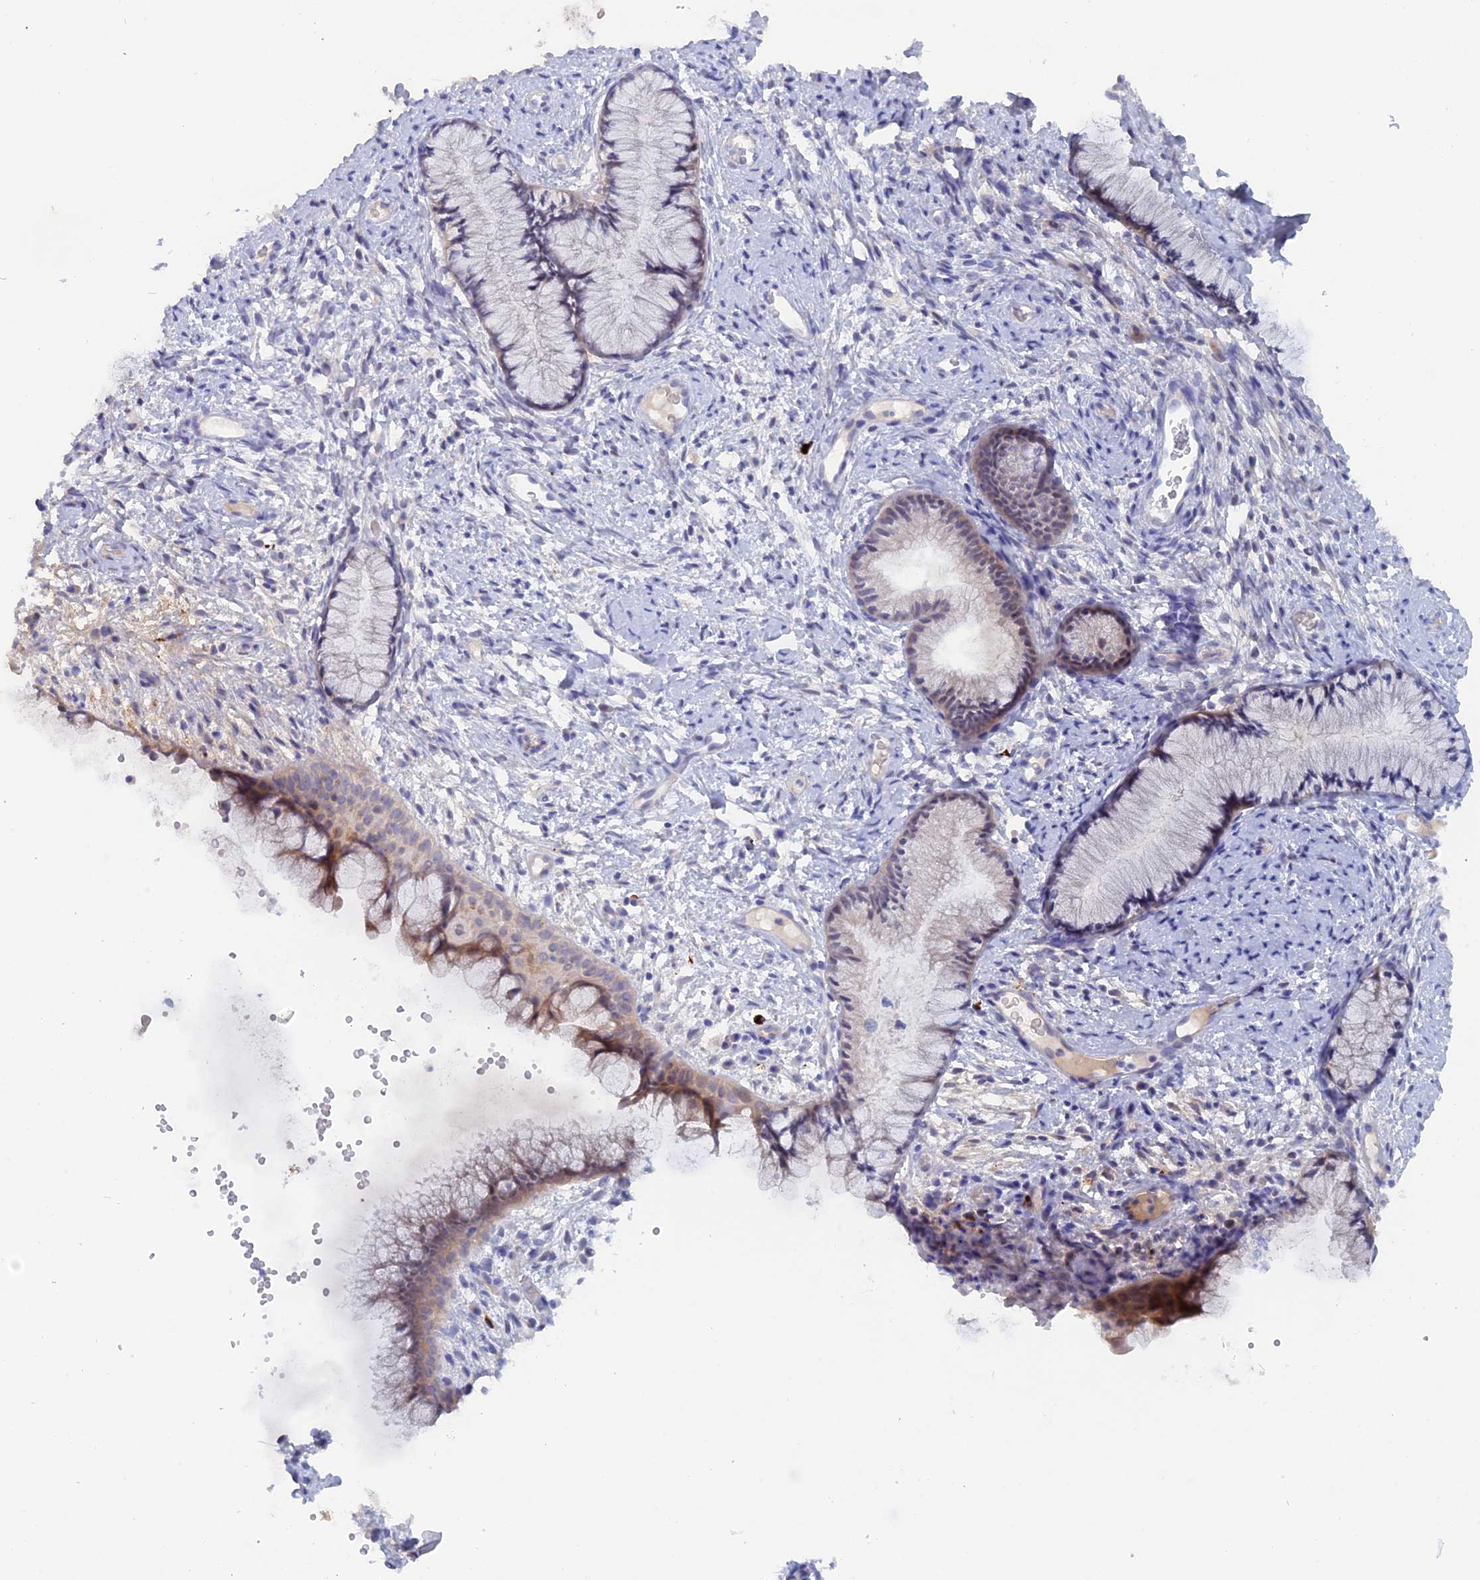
{"staining": {"intensity": "moderate", "quantity": "<25%", "location": "cytoplasmic/membranous"}, "tissue": "cervix", "cell_type": "Glandular cells", "image_type": "normal", "snomed": [{"axis": "morphology", "description": "Normal tissue, NOS"}, {"axis": "topography", "description": "Cervix"}], "caption": "Protein expression analysis of normal human cervix reveals moderate cytoplasmic/membranous staining in about <25% of glandular cells. The staining is performed using DAB brown chromogen to label protein expression. The nuclei are counter-stained blue using hematoxylin.", "gene": "DACT3", "patient": {"sex": "female", "age": 42}}